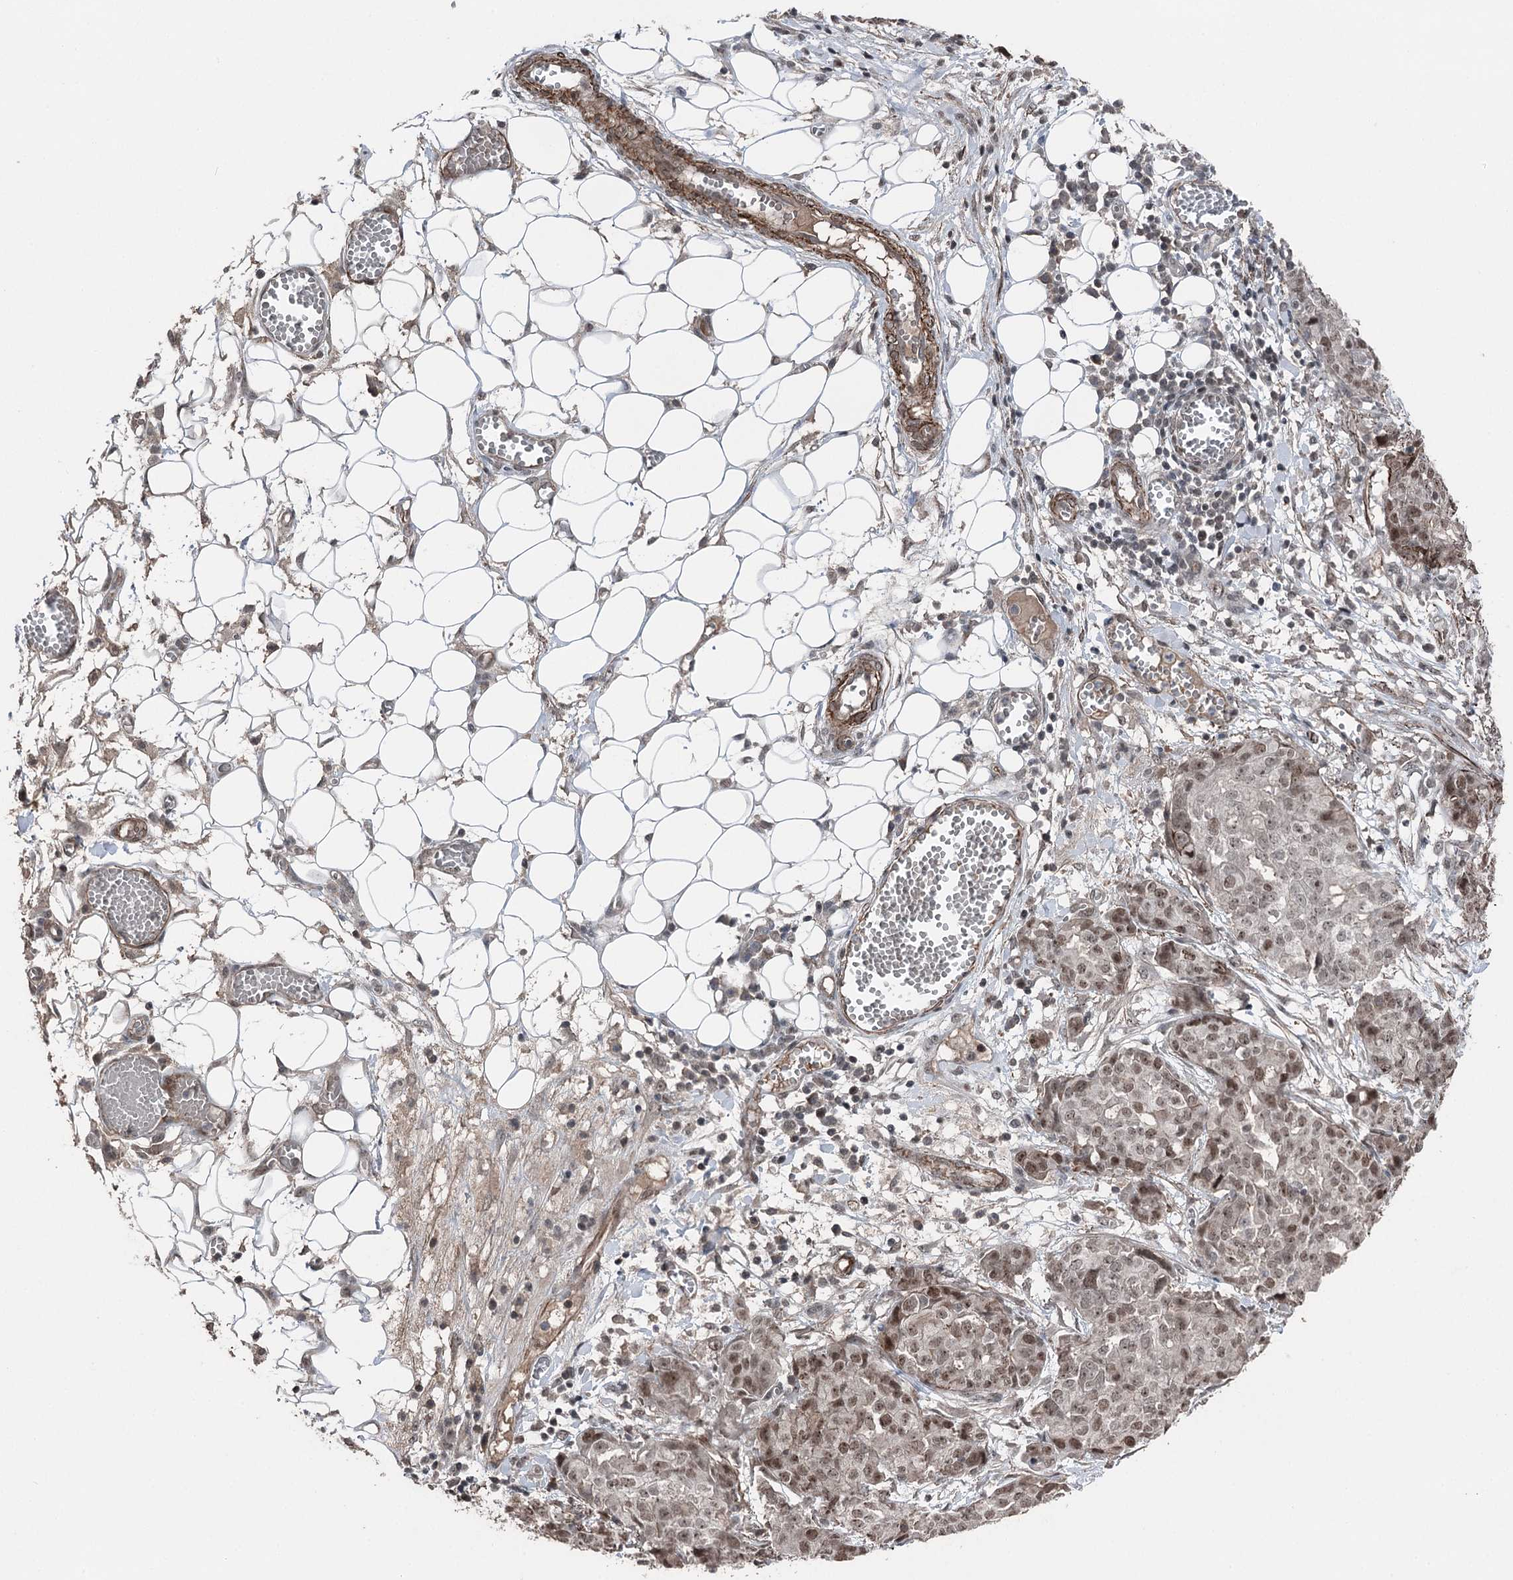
{"staining": {"intensity": "moderate", "quantity": ">75%", "location": "nuclear"}, "tissue": "ovarian cancer", "cell_type": "Tumor cells", "image_type": "cancer", "snomed": [{"axis": "morphology", "description": "Cystadenocarcinoma, serous, NOS"}, {"axis": "topography", "description": "Soft tissue"}, {"axis": "topography", "description": "Ovary"}], "caption": "About >75% of tumor cells in human ovarian cancer display moderate nuclear protein expression as visualized by brown immunohistochemical staining.", "gene": "CCDC82", "patient": {"sex": "female", "age": 57}}